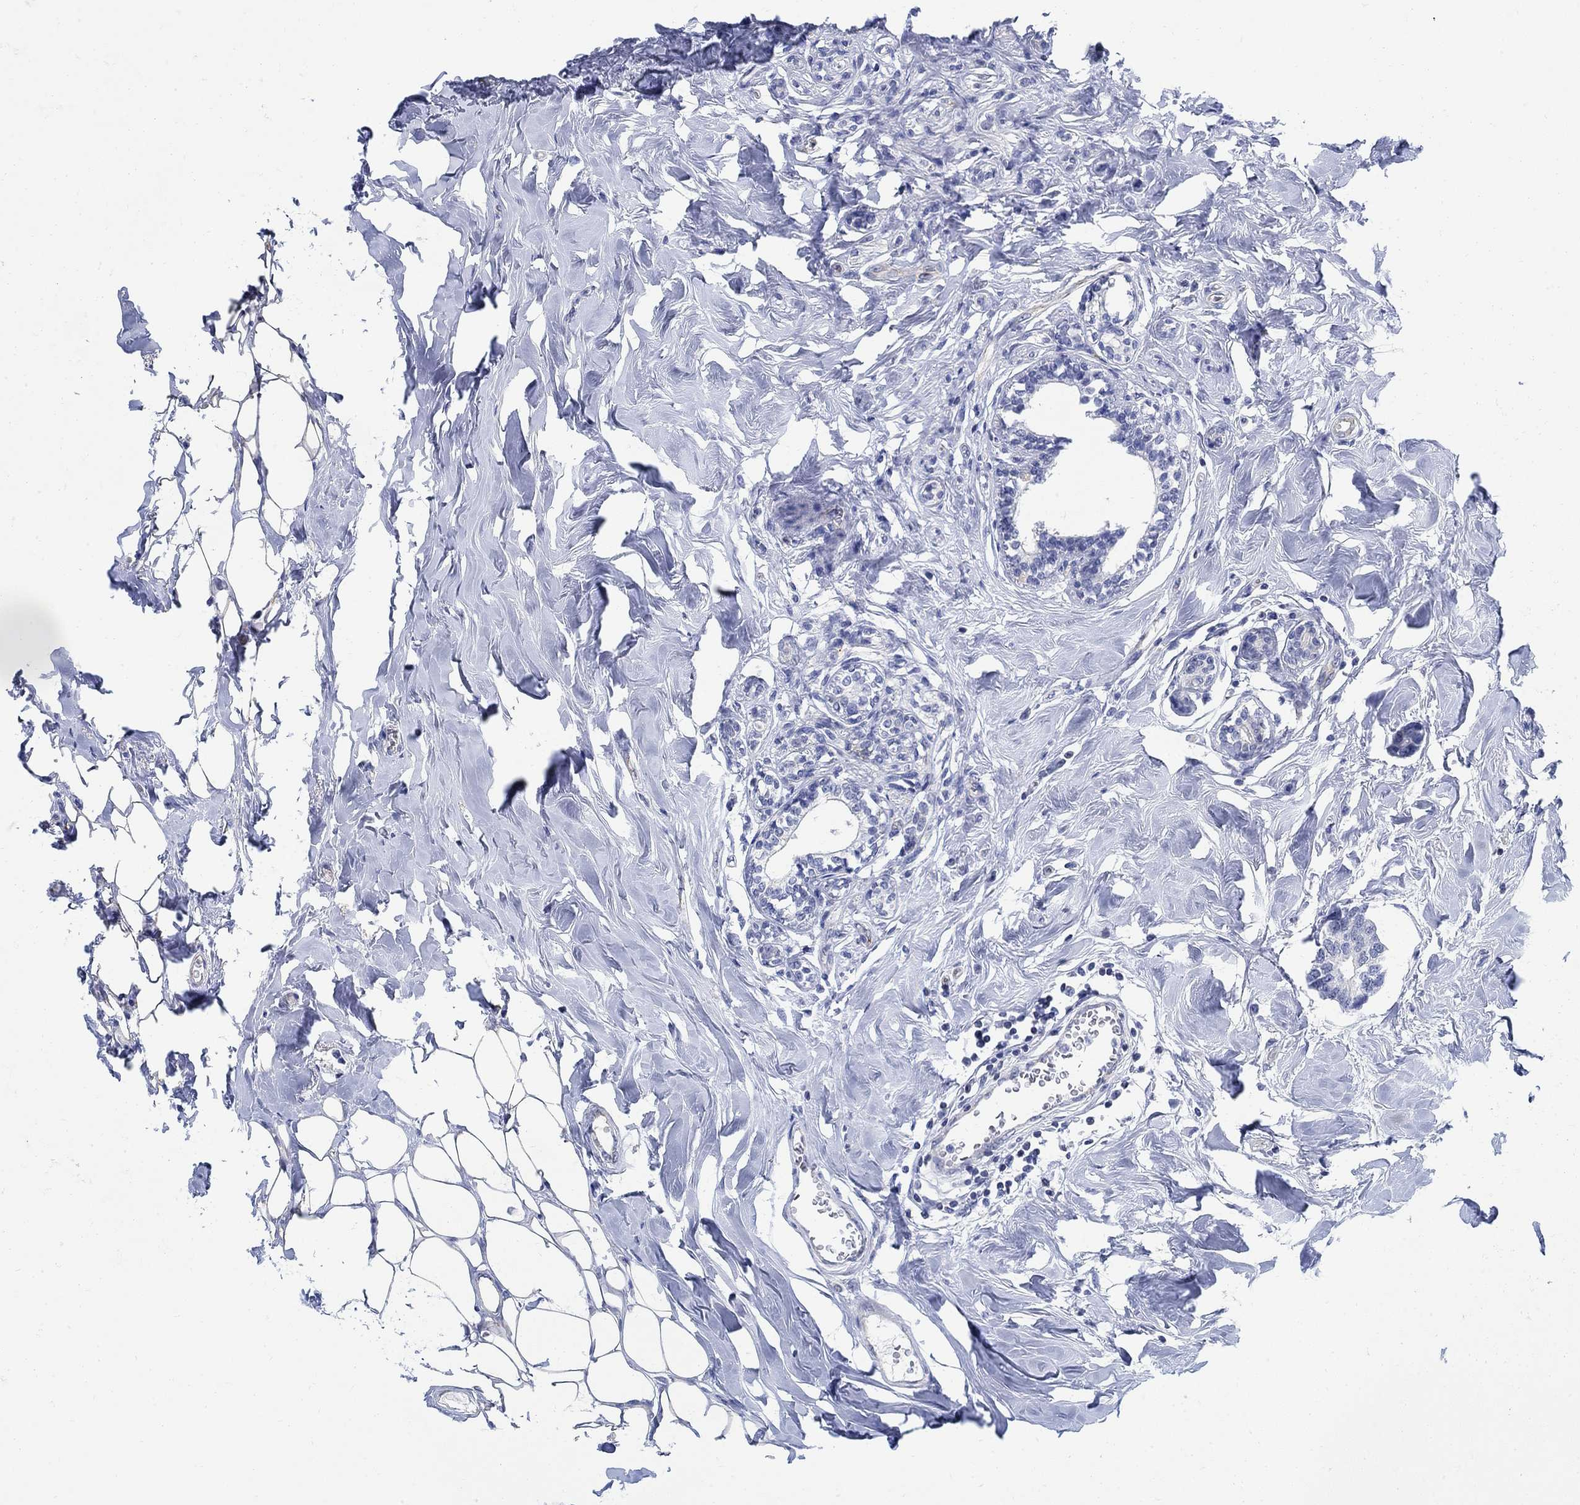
{"staining": {"intensity": "negative", "quantity": "none", "location": "none"}, "tissue": "breast cancer", "cell_type": "Tumor cells", "image_type": "cancer", "snomed": [{"axis": "morphology", "description": "Duct carcinoma"}, {"axis": "topography", "description": "Breast"}], "caption": "Immunohistochemistry (IHC) micrograph of neoplastic tissue: human breast invasive ductal carcinoma stained with DAB (3,3'-diaminobenzidine) demonstrates no significant protein positivity in tumor cells.", "gene": "PHF21B", "patient": {"sex": "female", "age": 83}}